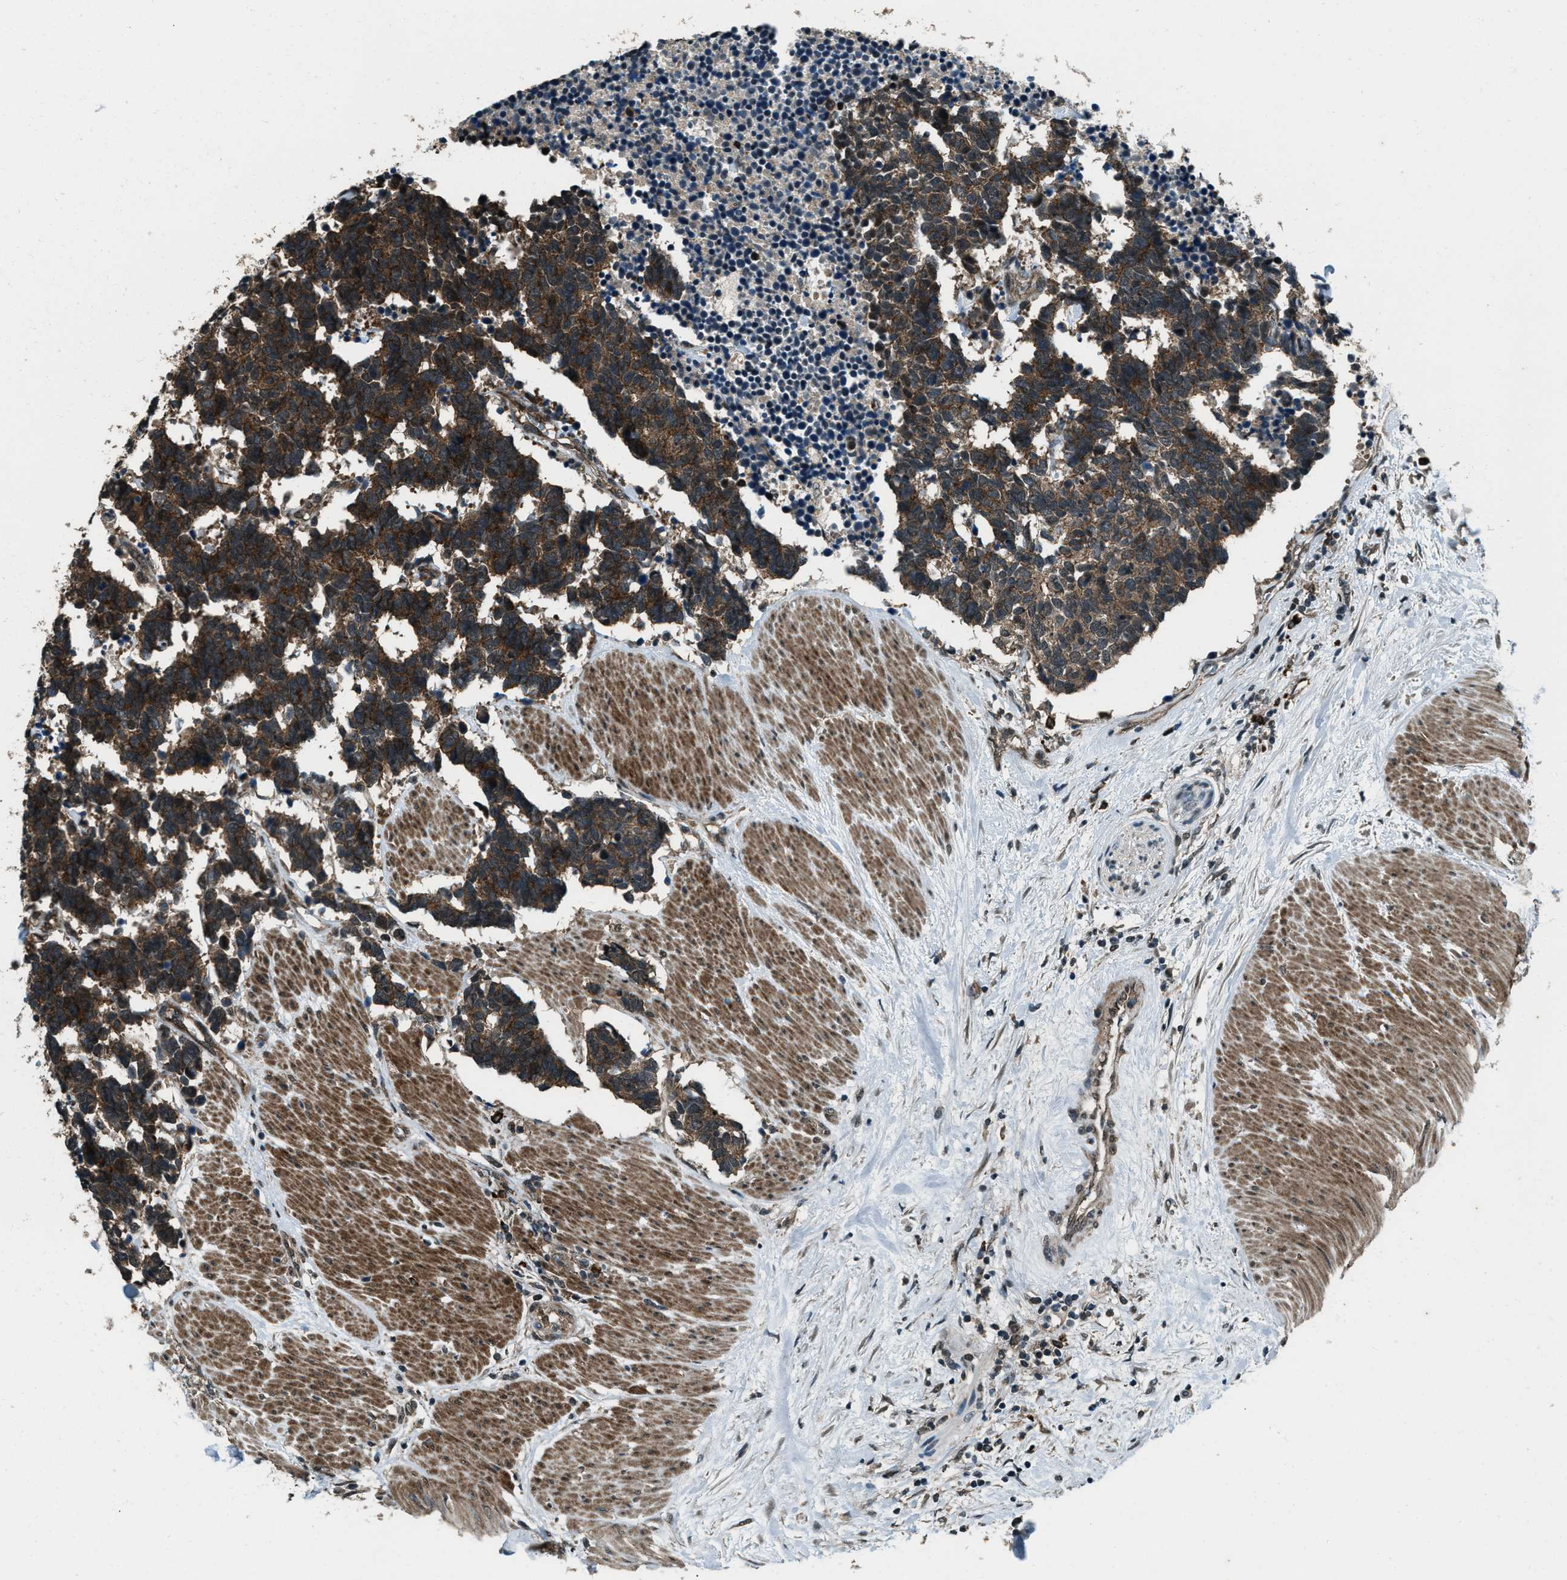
{"staining": {"intensity": "strong", "quantity": ">75%", "location": "cytoplasmic/membranous"}, "tissue": "carcinoid", "cell_type": "Tumor cells", "image_type": "cancer", "snomed": [{"axis": "morphology", "description": "Carcinoma, NOS"}, {"axis": "morphology", "description": "Carcinoid, malignant, NOS"}, {"axis": "topography", "description": "Urinary bladder"}], "caption": "Protein analysis of carcinoma tissue displays strong cytoplasmic/membranous expression in about >75% of tumor cells. (DAB IHC with brightfield microscopy, high magnification).", "gene": "SVIL", "patient": {"sex": "male", "age": 57}}